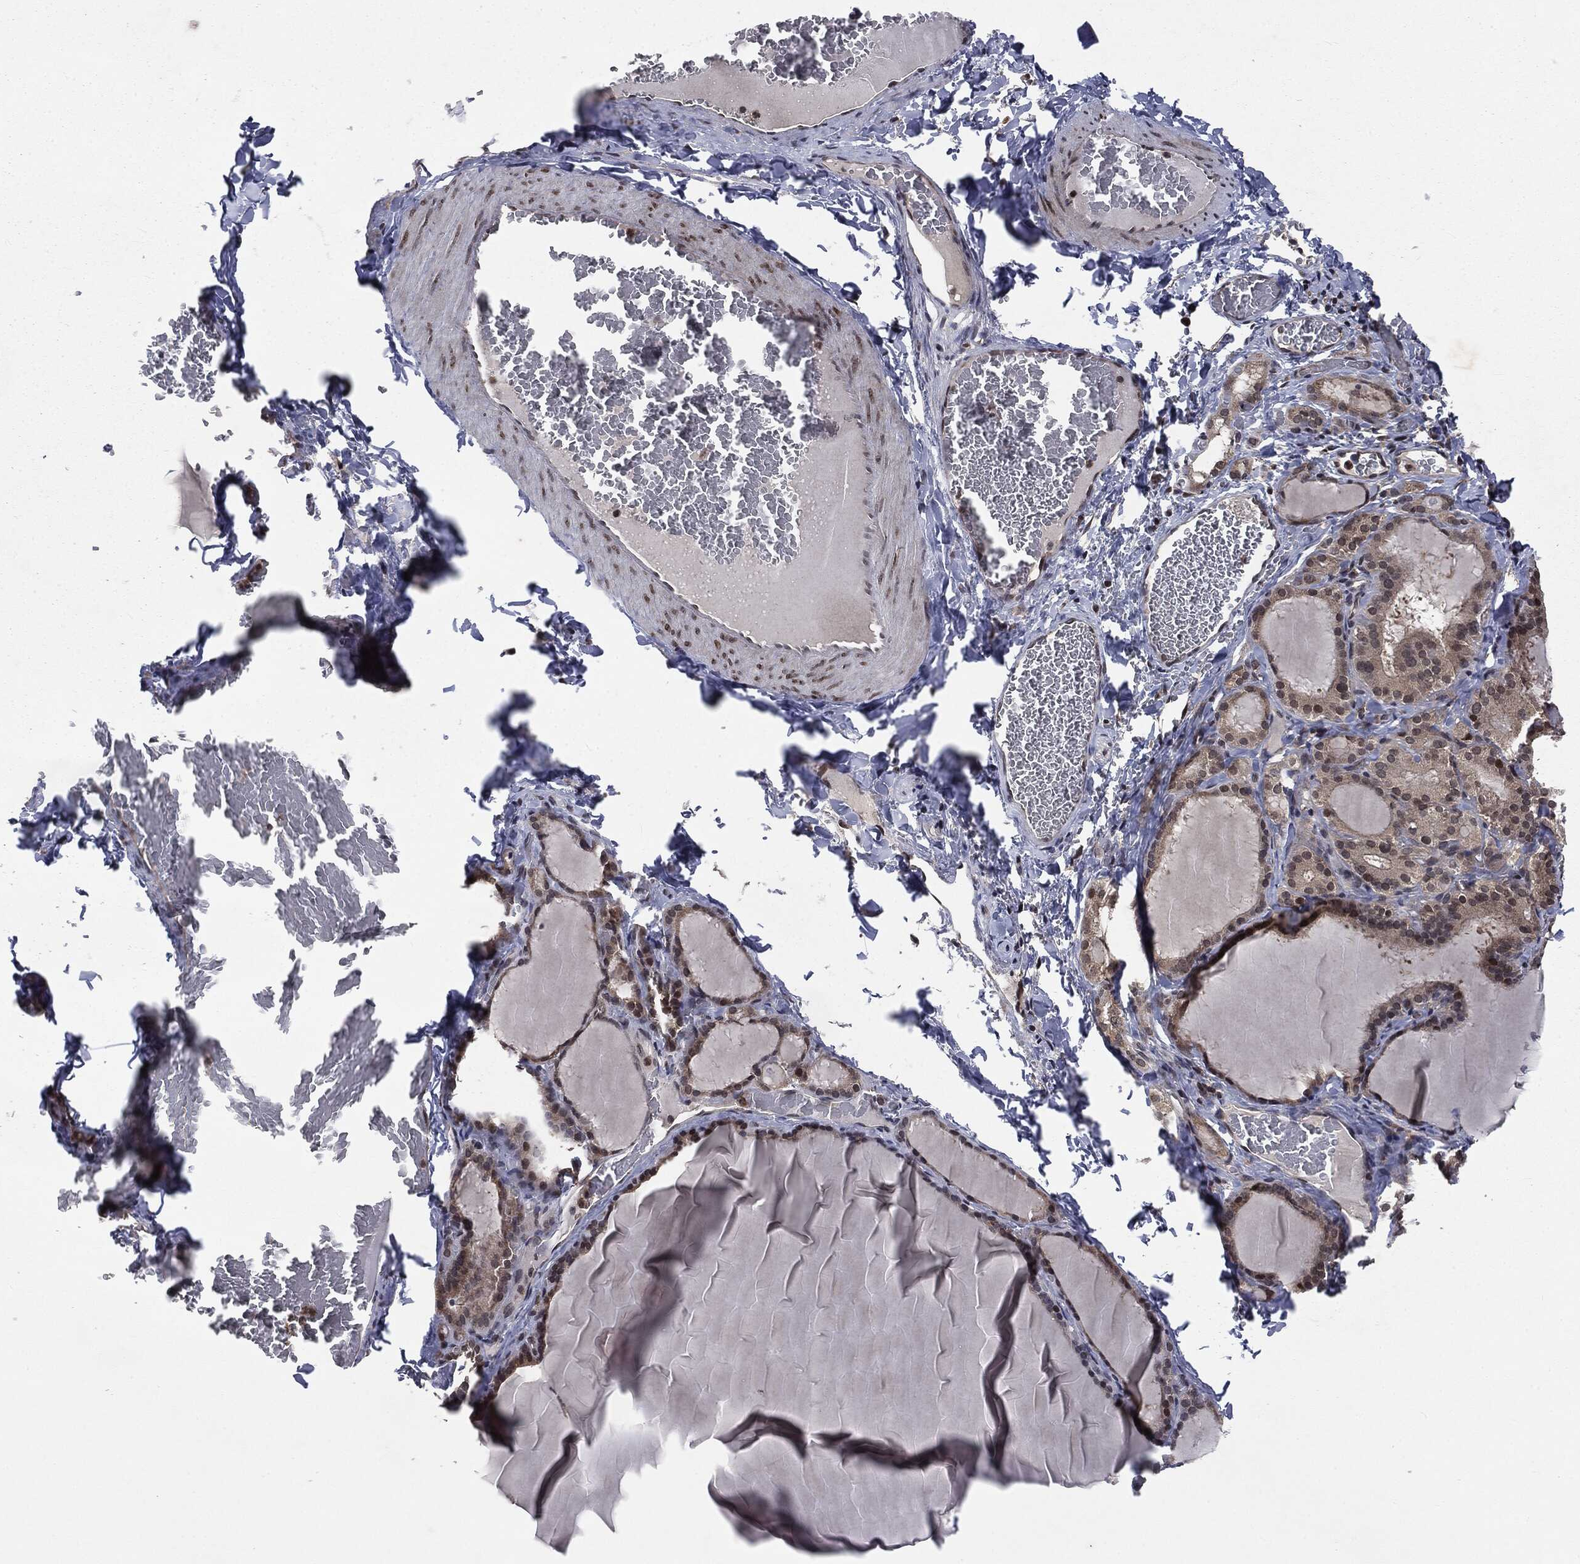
{"staining": {"intensity": "strong", "quantity": "<25%", "location": "nuclear"}, "tissue": "thyroid gland", "cell_type": "Glandular cells", "image_type": "normal", "snomed": [{"axis": "morphology", "description": "Normal tissue, NOS"}, {"axis": "morphology", "description": "Hyperplasia, NOS"}, {"axis": "topography", "description": "Thyroid gland"}], "caption": "A high-resolution histopathology image shows immunohistochemistry staining of benign thyroid gland, which shows strong nuclear staining in approximately <25% of glandular cells.", "gene": "STAU2", "patient": {"sex": "female", "age": 27}}